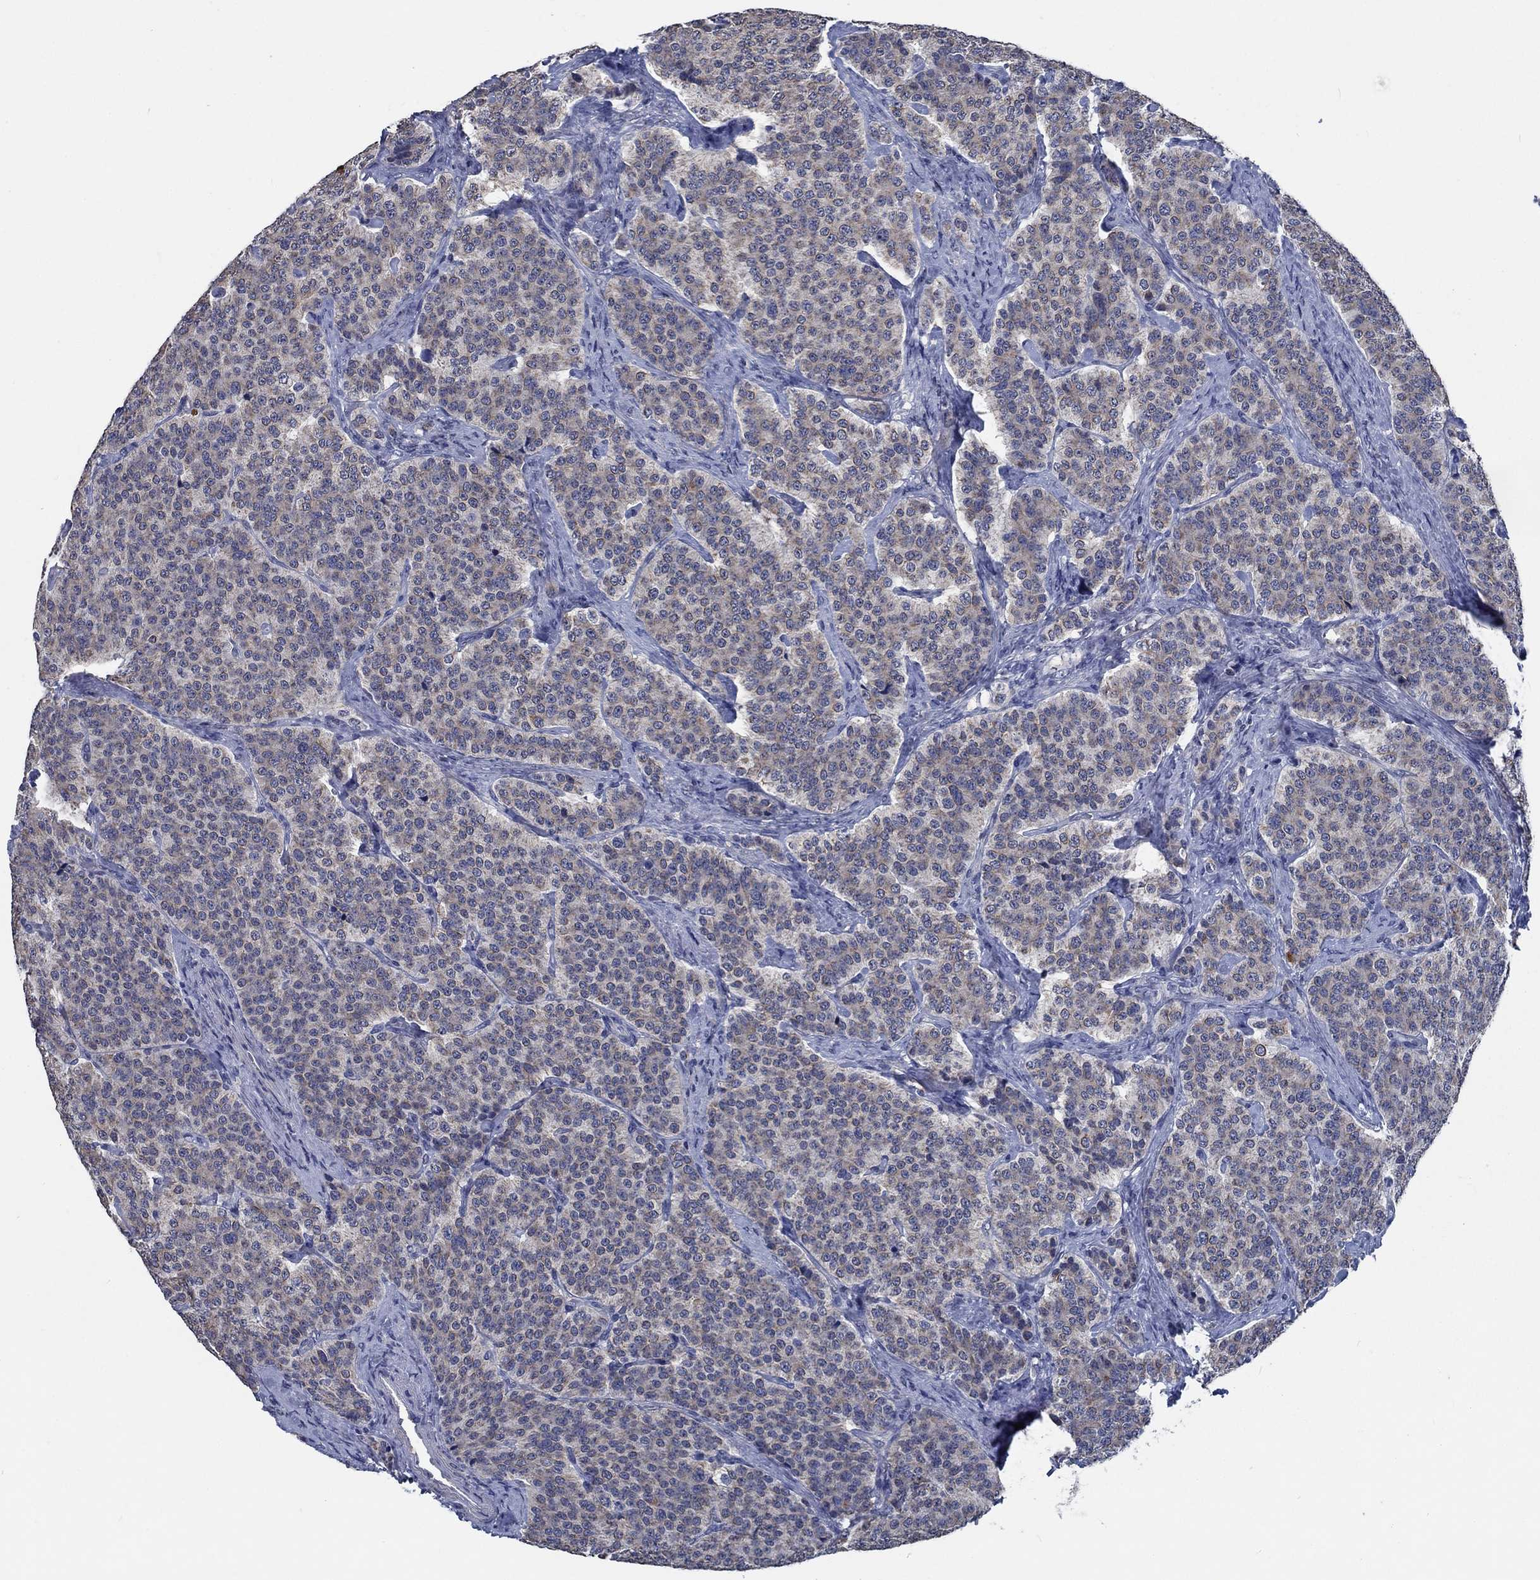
{"staining": {"intensity": "weak", "quantity": "25%-75%", "location": "cytoplasmic/membranous"}, "tissue": "carcinoid", "cell_type": "Tumor cells", "image_type": "cancer", "snomed": [{"axis": "morphology", "description": "Carcinoid, malignant, NOS"}, {"axis": "topography", "description": "Small intestine"}], "caption": "This is a micrograph of immunohistochemistry (IHC) staining of malignant carcinoid, which shows weak expression in the cytoplasmic/membranous of tumor cells.", "gene": "OBSCN", "patient": {"sex": "female", "age": 58}}